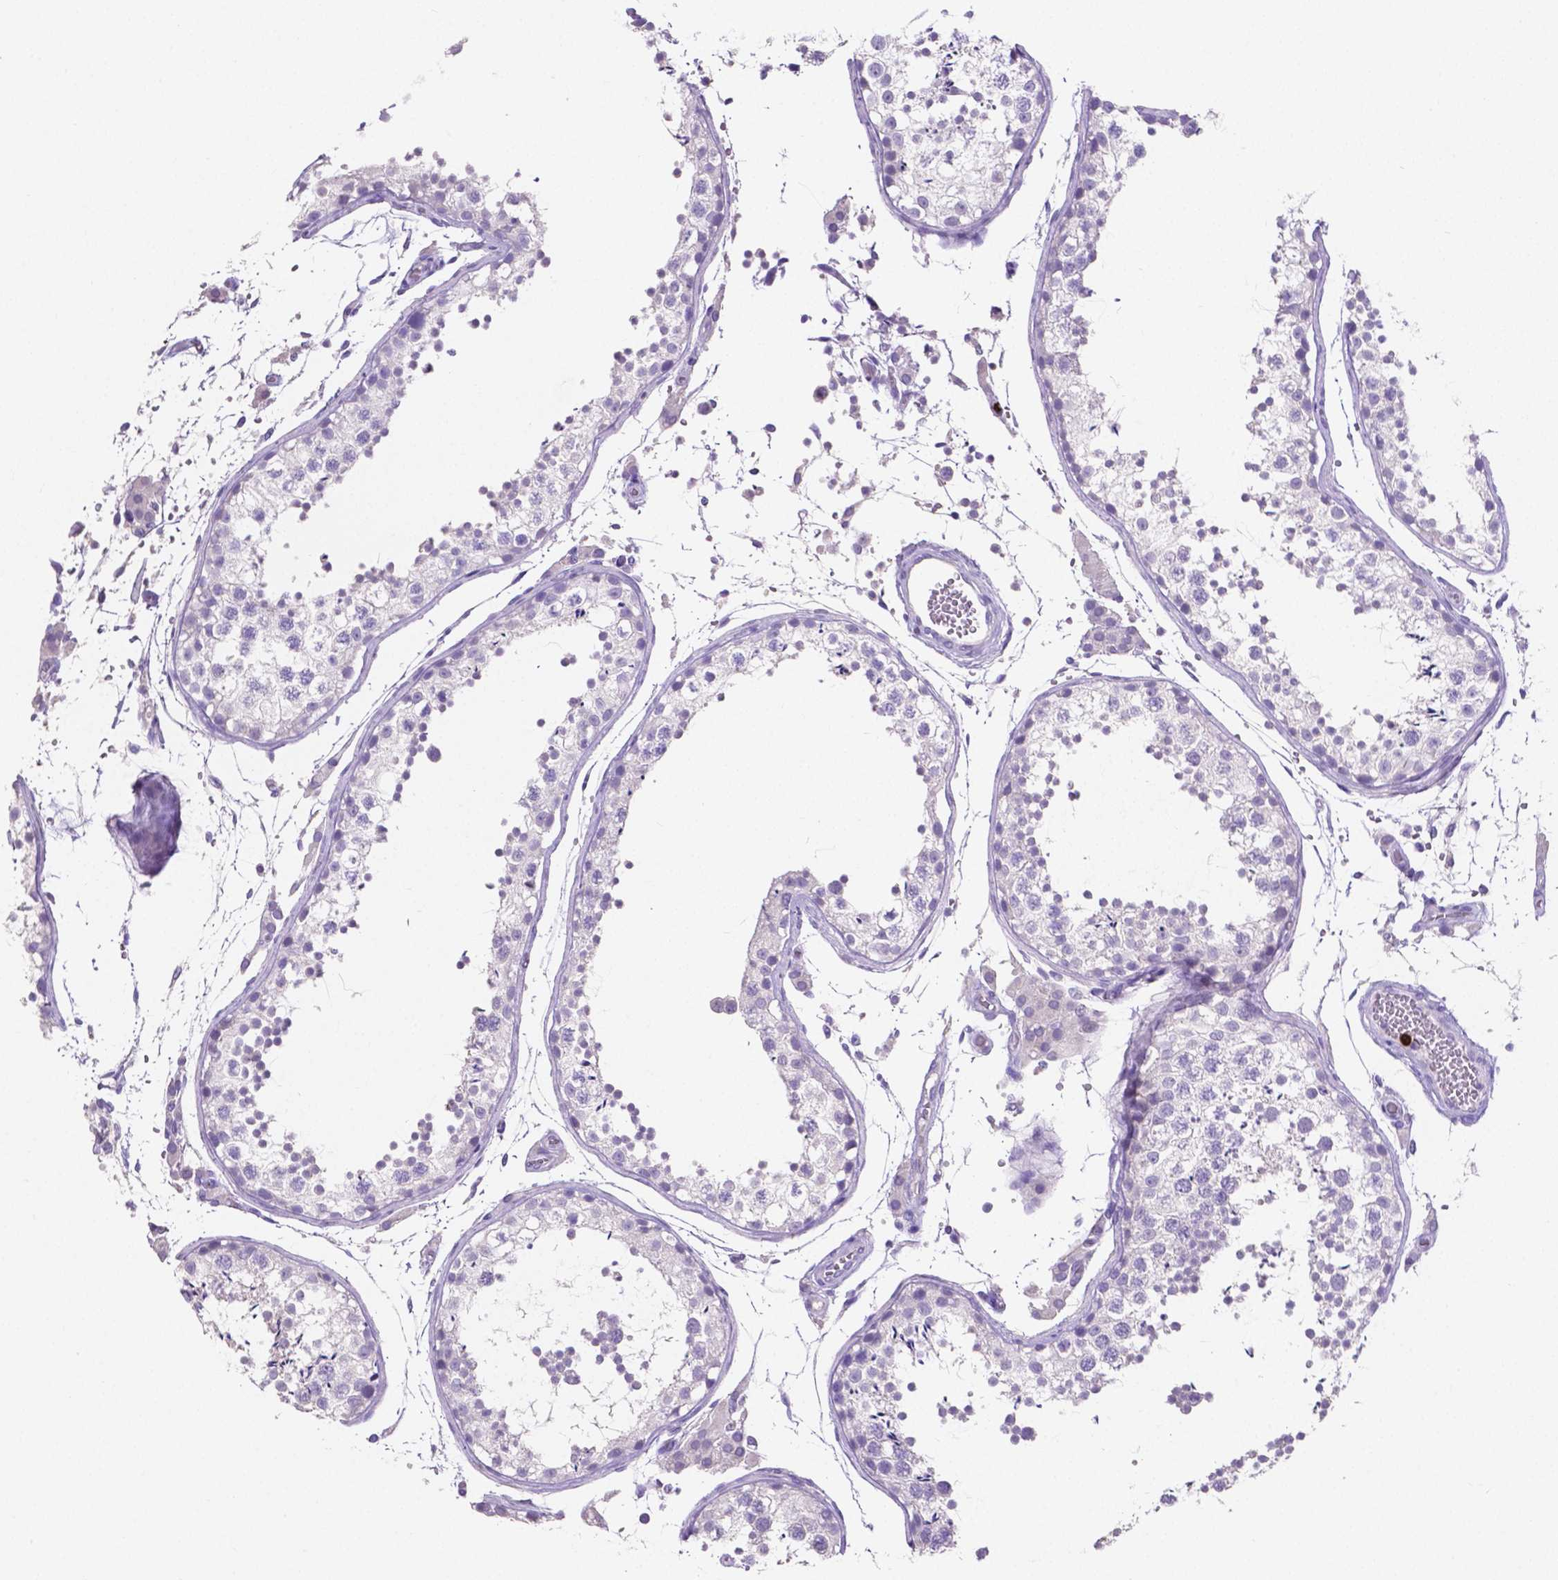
{"staining": {"intensity": "negative", "quantity": "none", "location": "none"}, "tissue": "testis", "cell_type": "Cells in seminiferous ducts", "image_type": "normal", "snomed": [{"axis": "morphology", "description": "Normal tissue, NOS"}, {"axis": "topography", "description": "Testis"}], "caption": "IHC photomicrograph of benign testis: human testis stained with DAB (3,3'-diaminobenzidine) displays no significant protein staining in cells in seminiferous ducts. Nuclei are stained in blue.", "gene": "MMP9", "patient": {"sex": "male", "age": 29}}